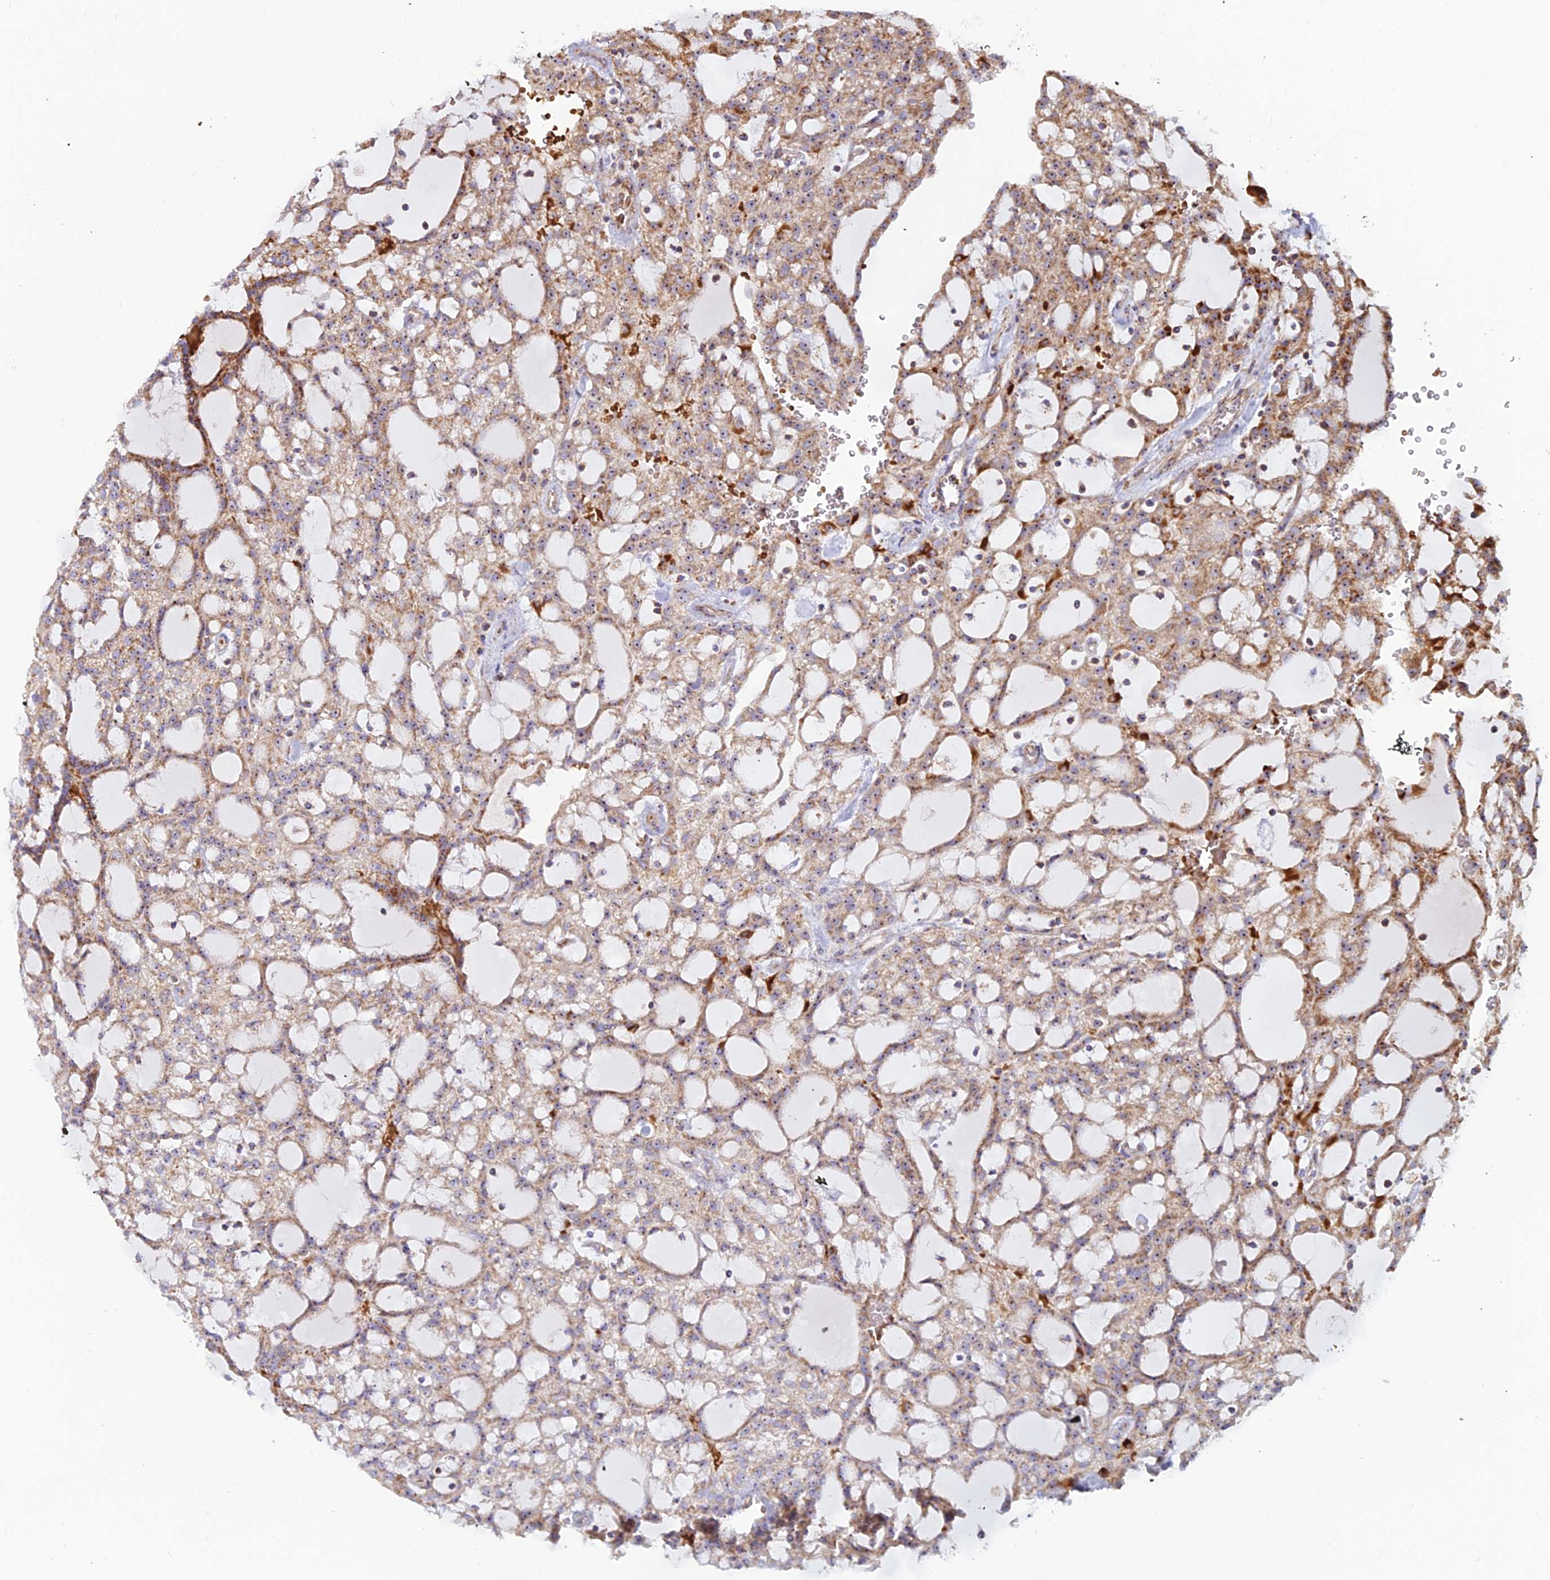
{"staining": {"intensity": "moderate", "quantity": ">75%", "location": "cytoplasmic/membranous"}, "tissue": "renal cancer", "cell_type": "Tumor cells", "image_type": "cancer", "snomed": [{"axis": "morphology", "description": "Adenocarcinoma, NOS"}, {"axis": "topography", "description": "Kidney"}], "caption": "There is medium levels of moderate cytoplasmic/membranous positivity in tumor cells of renal adenocarcinoma, as demonstrated by immunohistochemical staining (brown color).", "gene": "SLC35F4", "patient": {"sex": "male", "age": 63}}